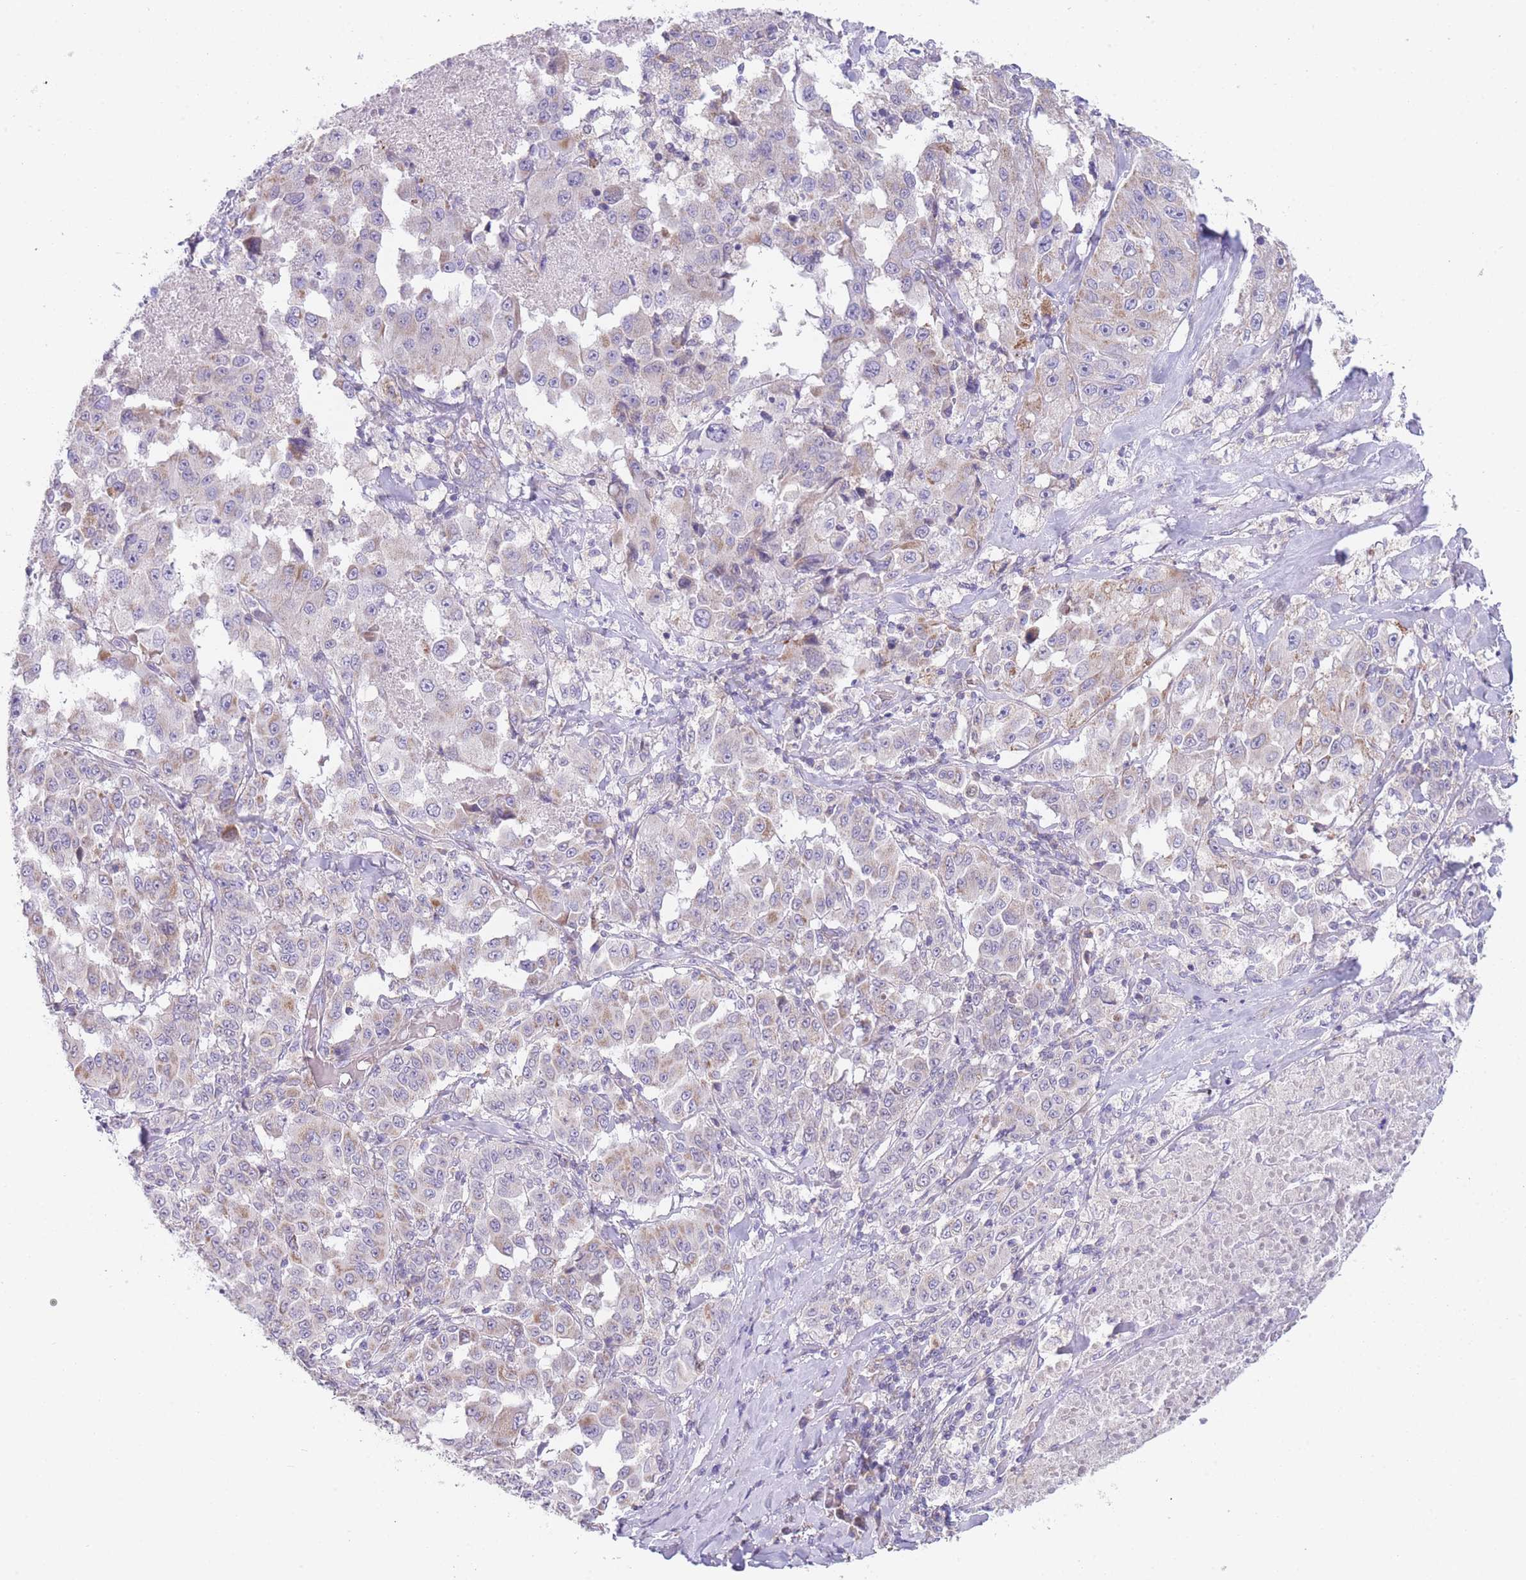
{"staining": {"intensity": "weak", "quantity": "<25%", "location": "cytoplasmic/membranous"}, "tissue": "melanoma", "cell_type": "Tumor cells", "image_type": "cancer", "snomed": [{"axis": "morphology", "description": "Malignant melanoma, Metastatic site"}, {"axis": "topography", "description": "Lymph node"}], "caption": "Tumor cells are negative for brown protein staining in malignant melanoma (metastatic site). (IHC, brightfield microscopy, high magnification).", "gene": "SMPD4", "patient": {"sex": "male", "age": 62}}